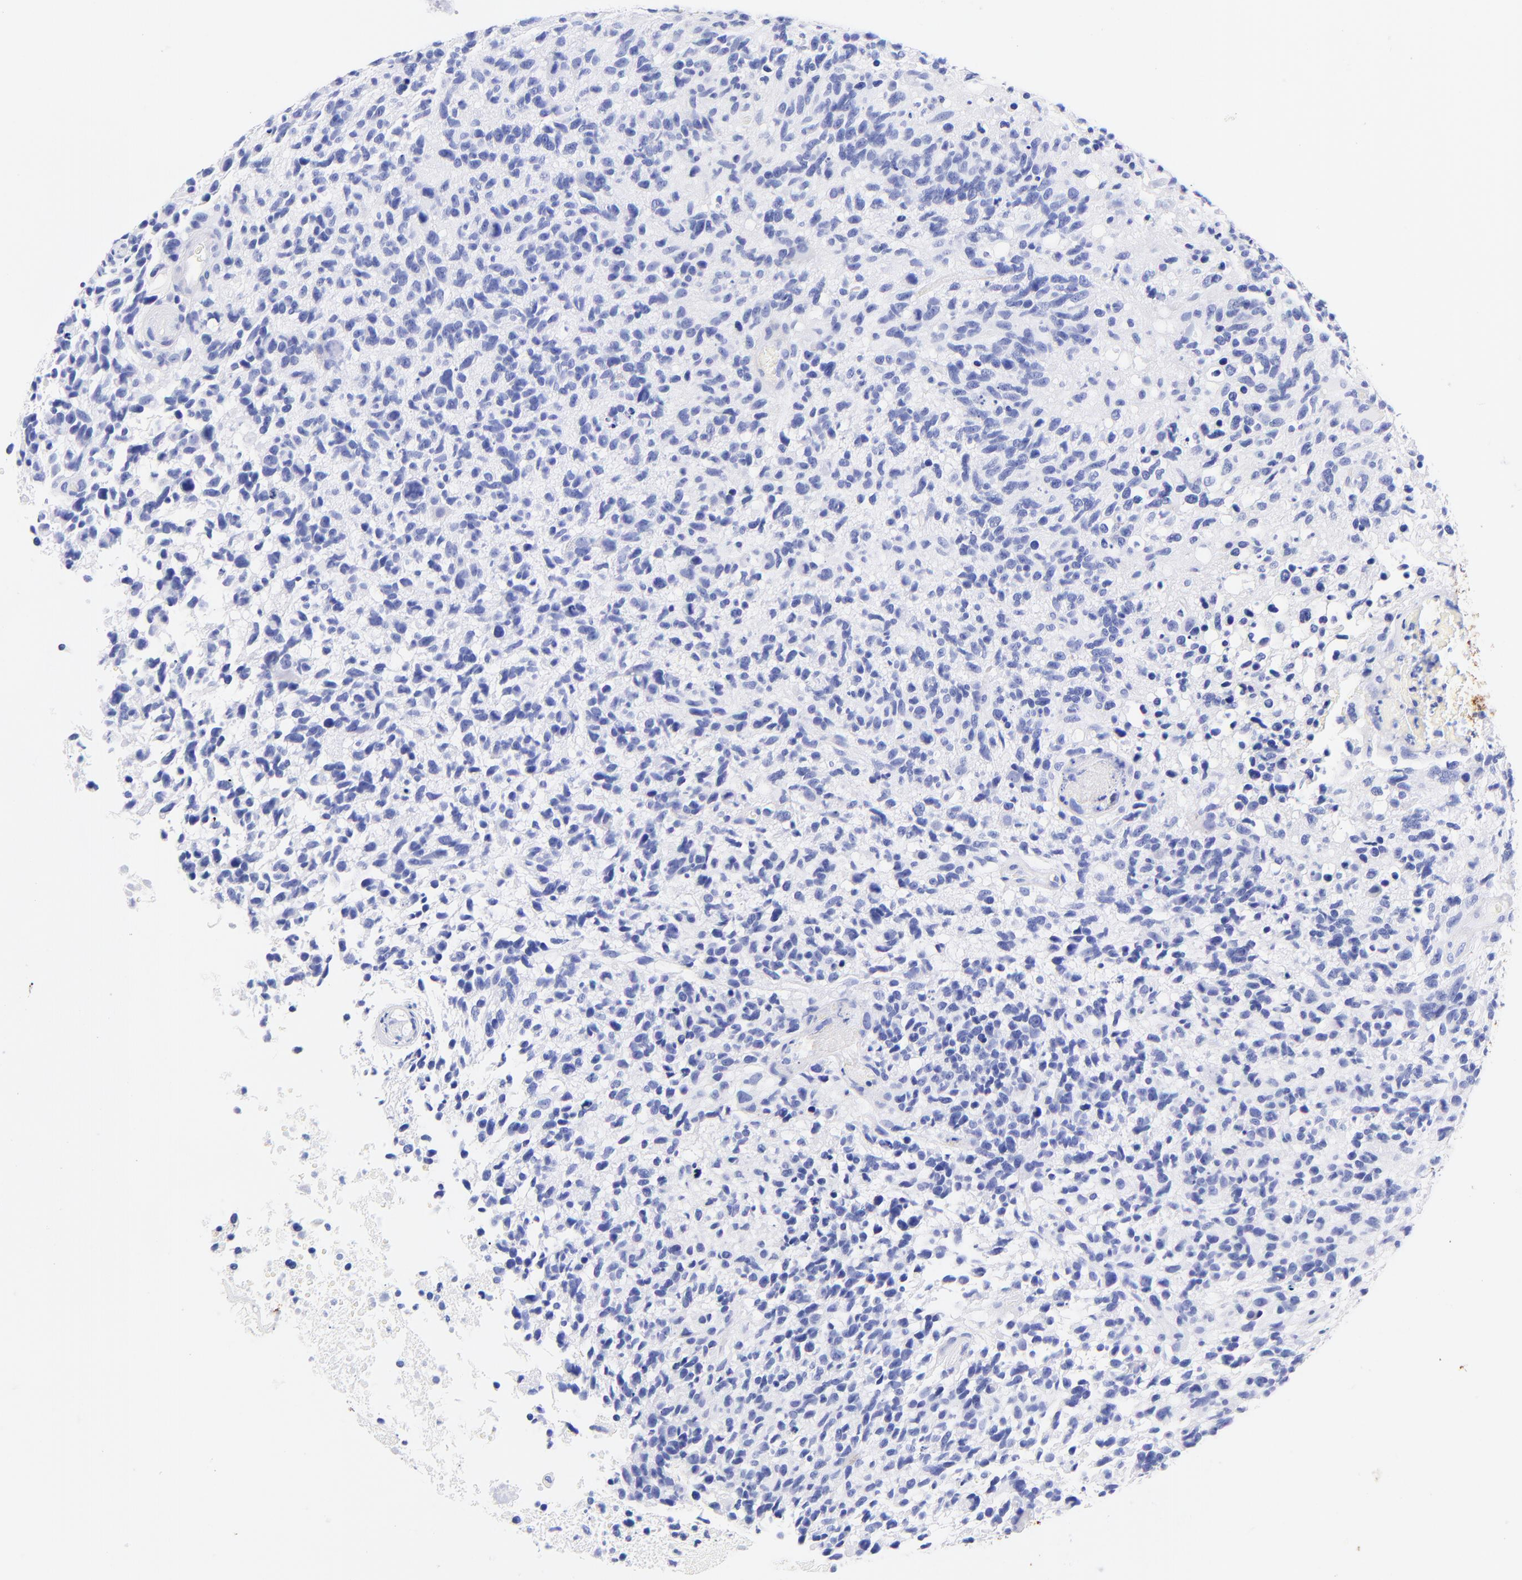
{"staining": {"intensity": "negative", "quantity": "none", "location": "none"}, "tissue": "glioma", "cell_type": "Tumor cells", "image_type": "cancer", "snomed": [{"axis": "morphology", "description": "Glioma, malignant, High grade"}, {"axis": "topography", "description": "Brain"}], "caption": "Glioma was stained to show a protein in brown. There is no significant staining in tumor cells.", "gene": "KRT19", "patient": {"sex": "male", "age": 72}}